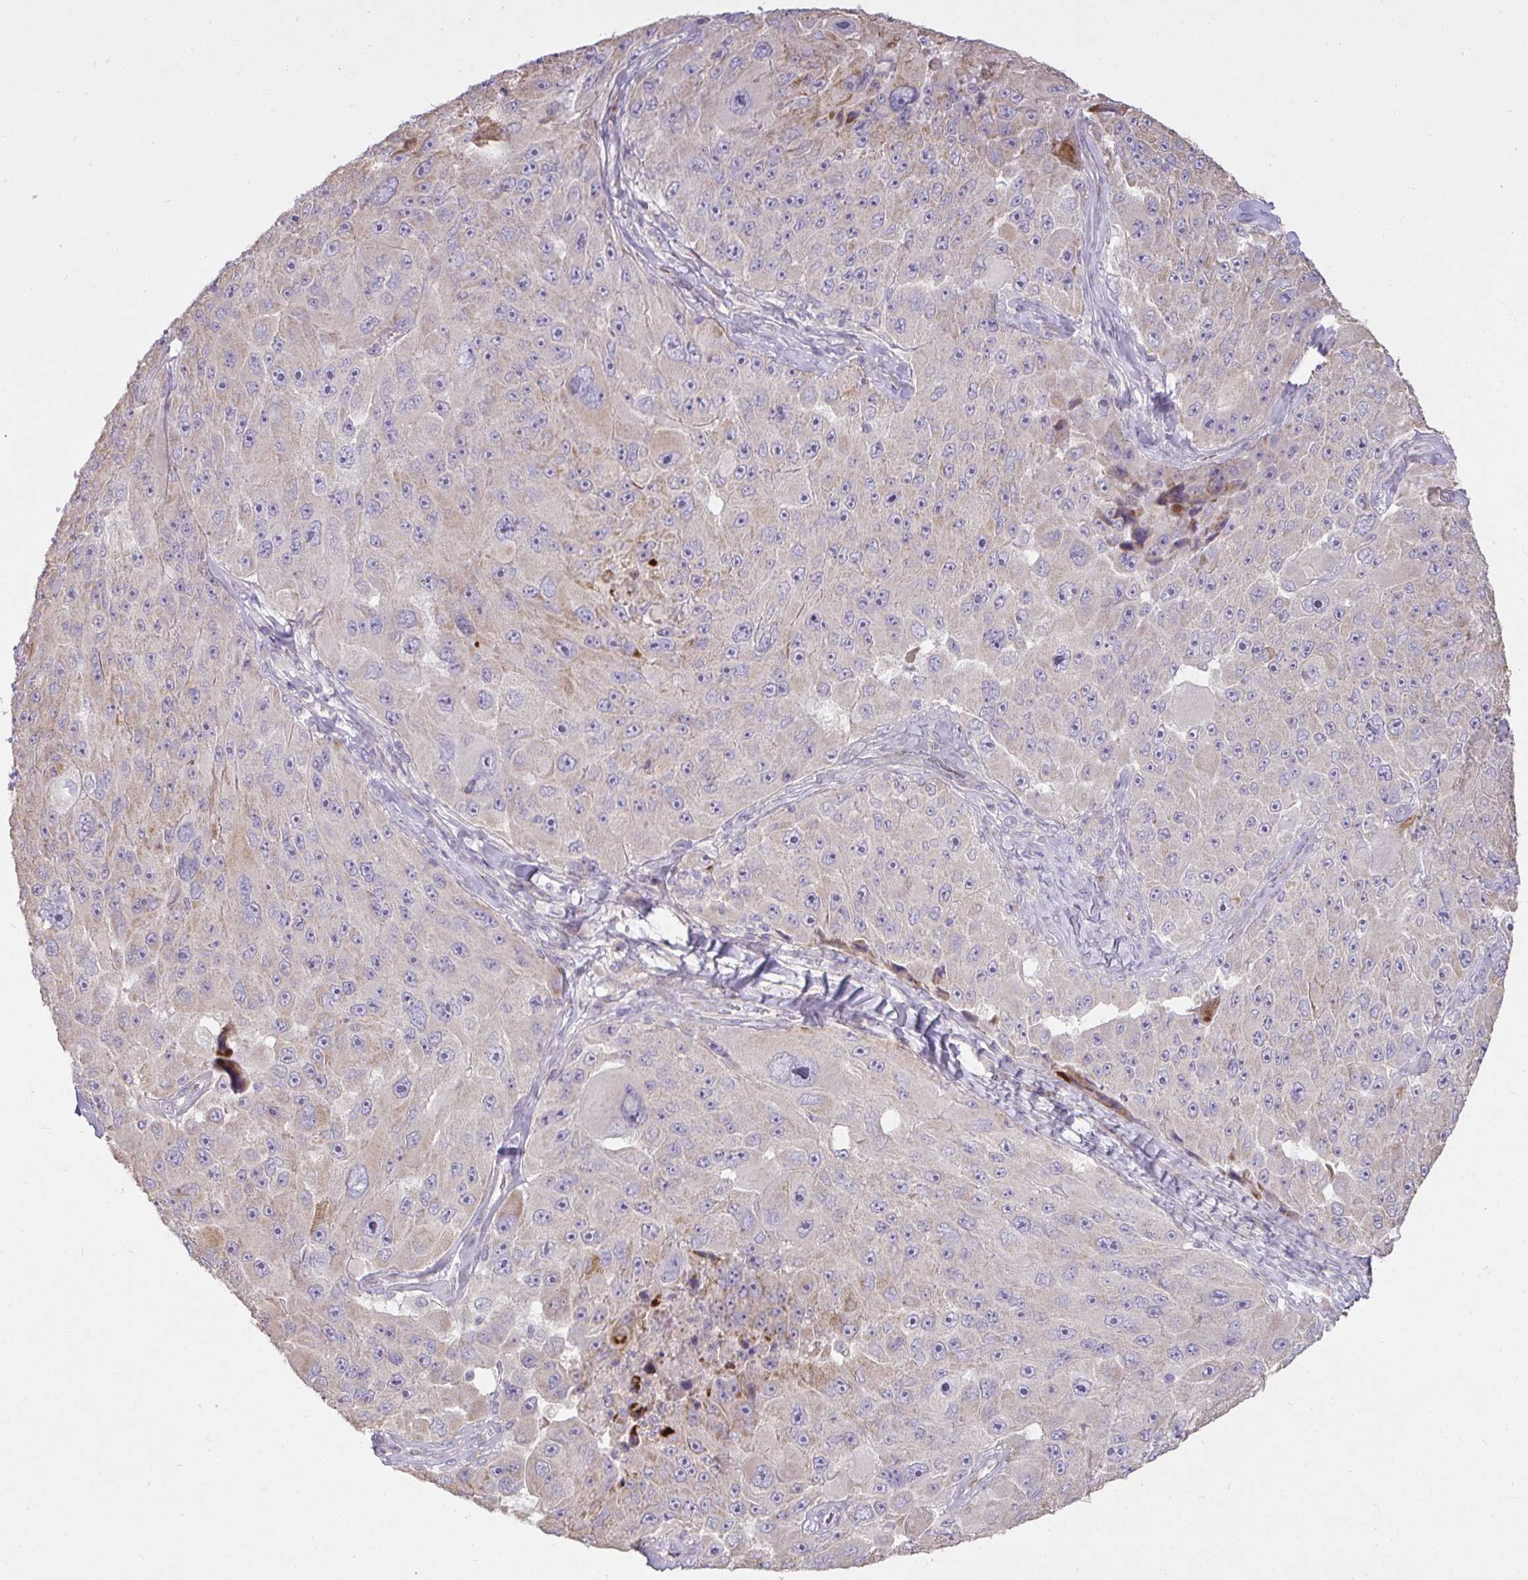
{"staining": {"intensity": "weak", "quantity": "<25%", "location": "cytoplasmic/membranous"}, "tissue": "melanoma", "cell_type": "Tumor cells", "image_type": "cancer", "snomed": [{"axis": "morphology", "description": "Malignant melanoma, Metastatic site"}, {"axis": "topography", "description": "Lymph node"}], "caption": "This is an immunohistochemistry (IHC) photomicrograph of human melanoma. There is no positivity in tumor cells.", "gene": "STRIP1", "patient": {"sex": "male", "age": 62}}